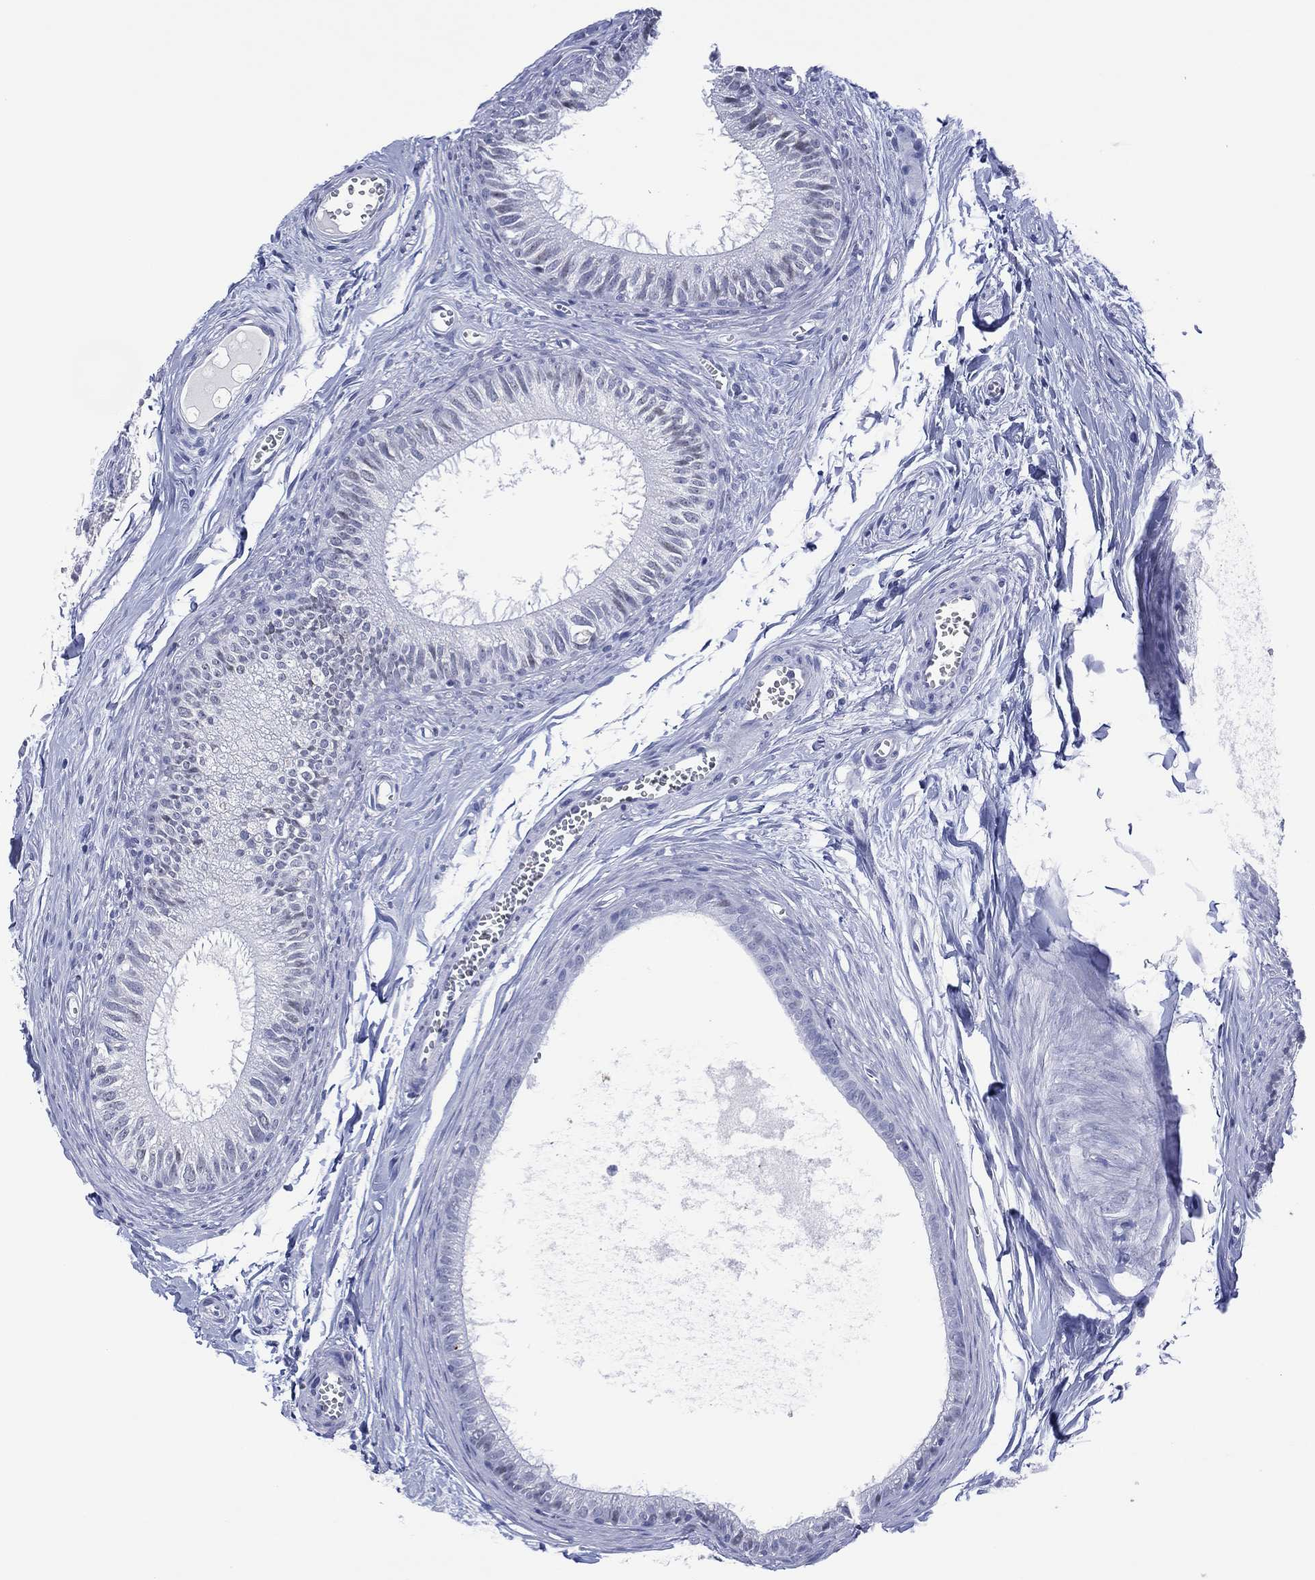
{"staining": {"intensity": "negative", "quantity": "none", "location": "none"}, "tissue": "epididymis", "cell_type": "Glandular cells", "image_type": "normal", "snomed": [{"axis": "morphology", "description": "Normal tissue, NOS"}, {"axis": "topography", "description": "Epididymis"}], "caption": "Immunohistochemistry (IHC) histopathology image of normal human epididymis stained for a protein (brown), which shows no staining in glandular cells.", "gene": "UTF1", "patient": {"sex": "male", "age": 51}}